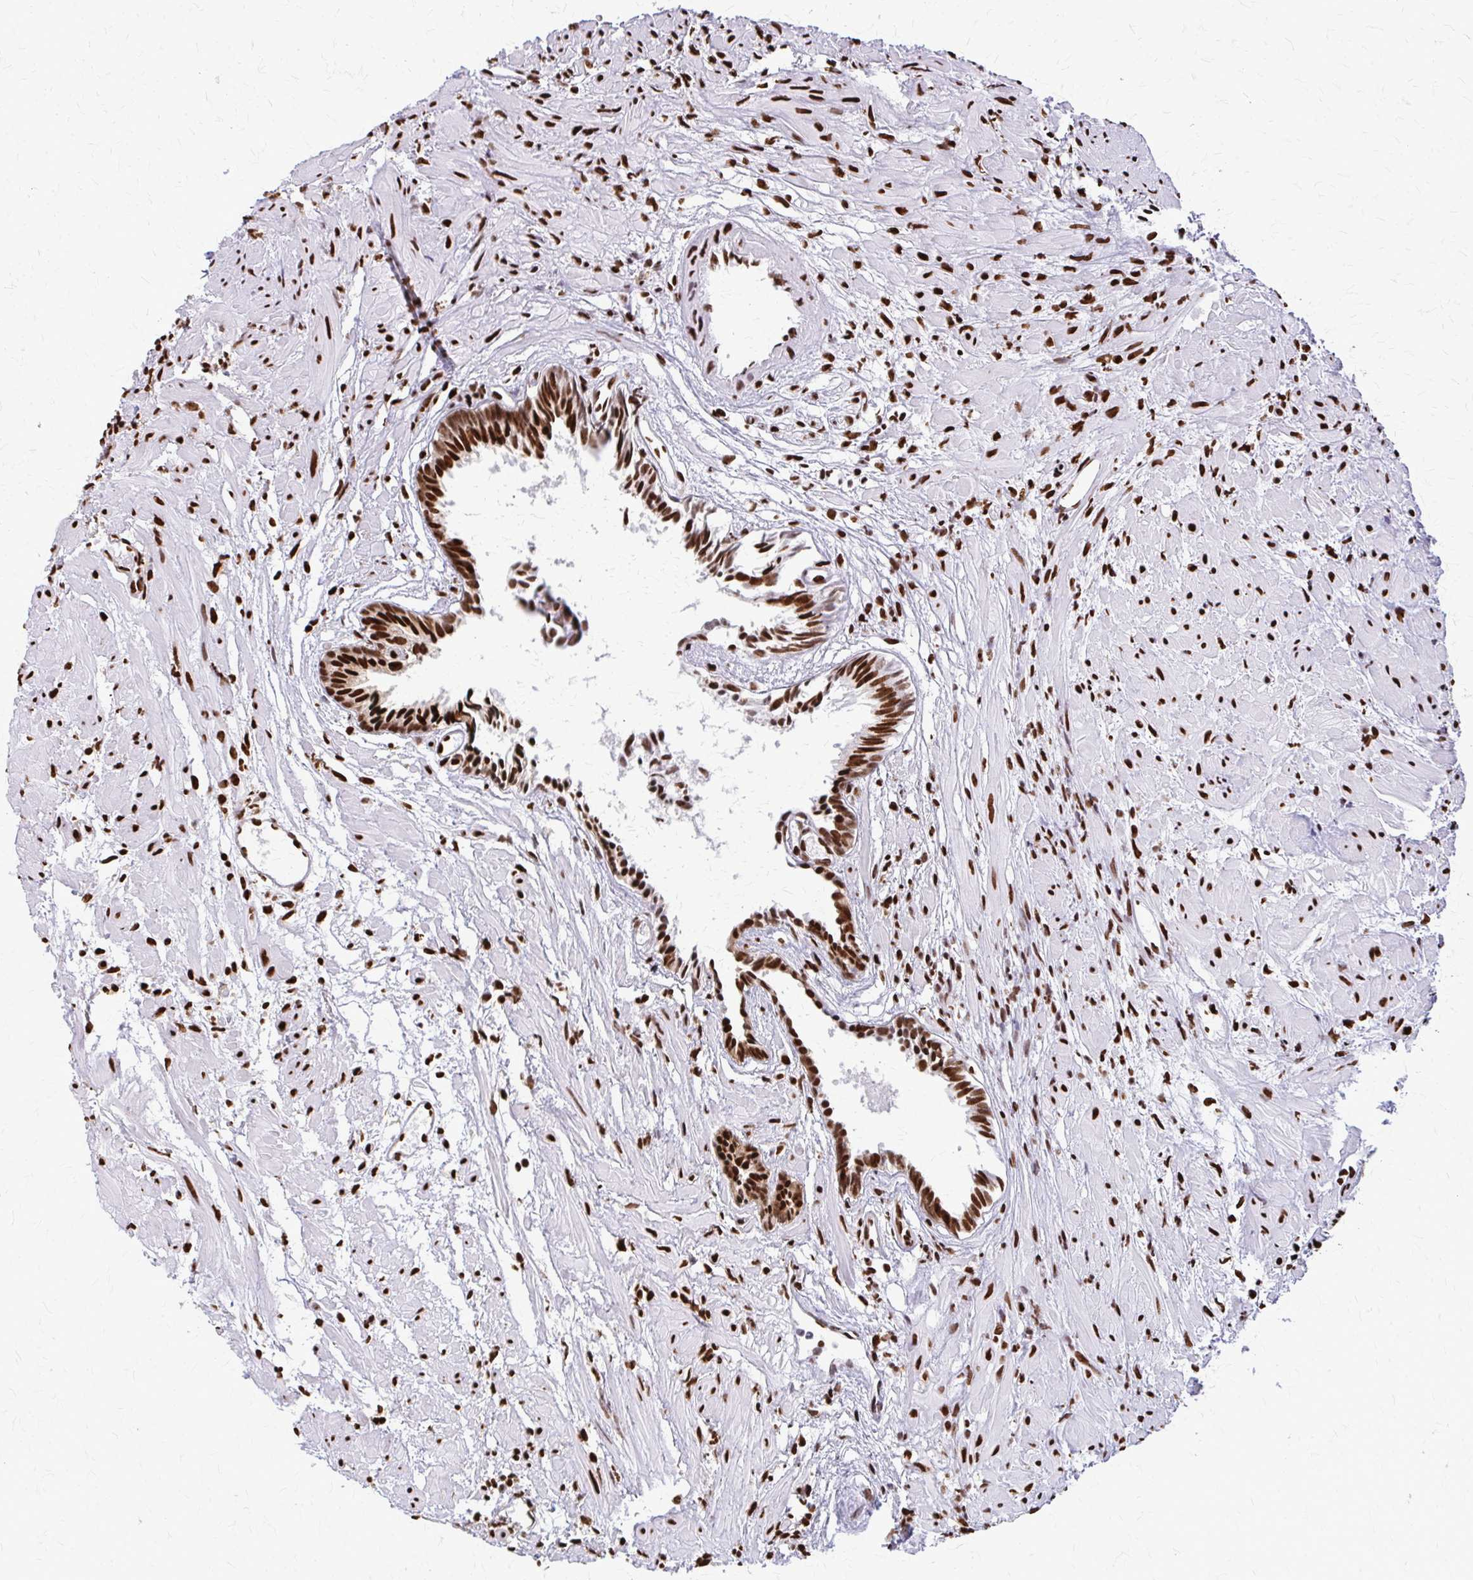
{"staining": {"intensity": "strong", "quantity": ">75%", "location": "nuclear"}, "tissue": "prostate cancer", "cell_type": "Tumor cells", "image_type": "cancer", "snomed": [{"axis": "morphology", "description": "Adenocarcinoma, High grade"}, {"axis": "topography", "description": "Prostate"}], "caption": "Brown immunohistochemical staining in human prostate cancer (high-grade adenocarcinoma) exhibits strong nuclear staining in approximately >75% of tumor cells.", "gene": "SFPQ", "patient": {"sex": "male", "age": 58}}